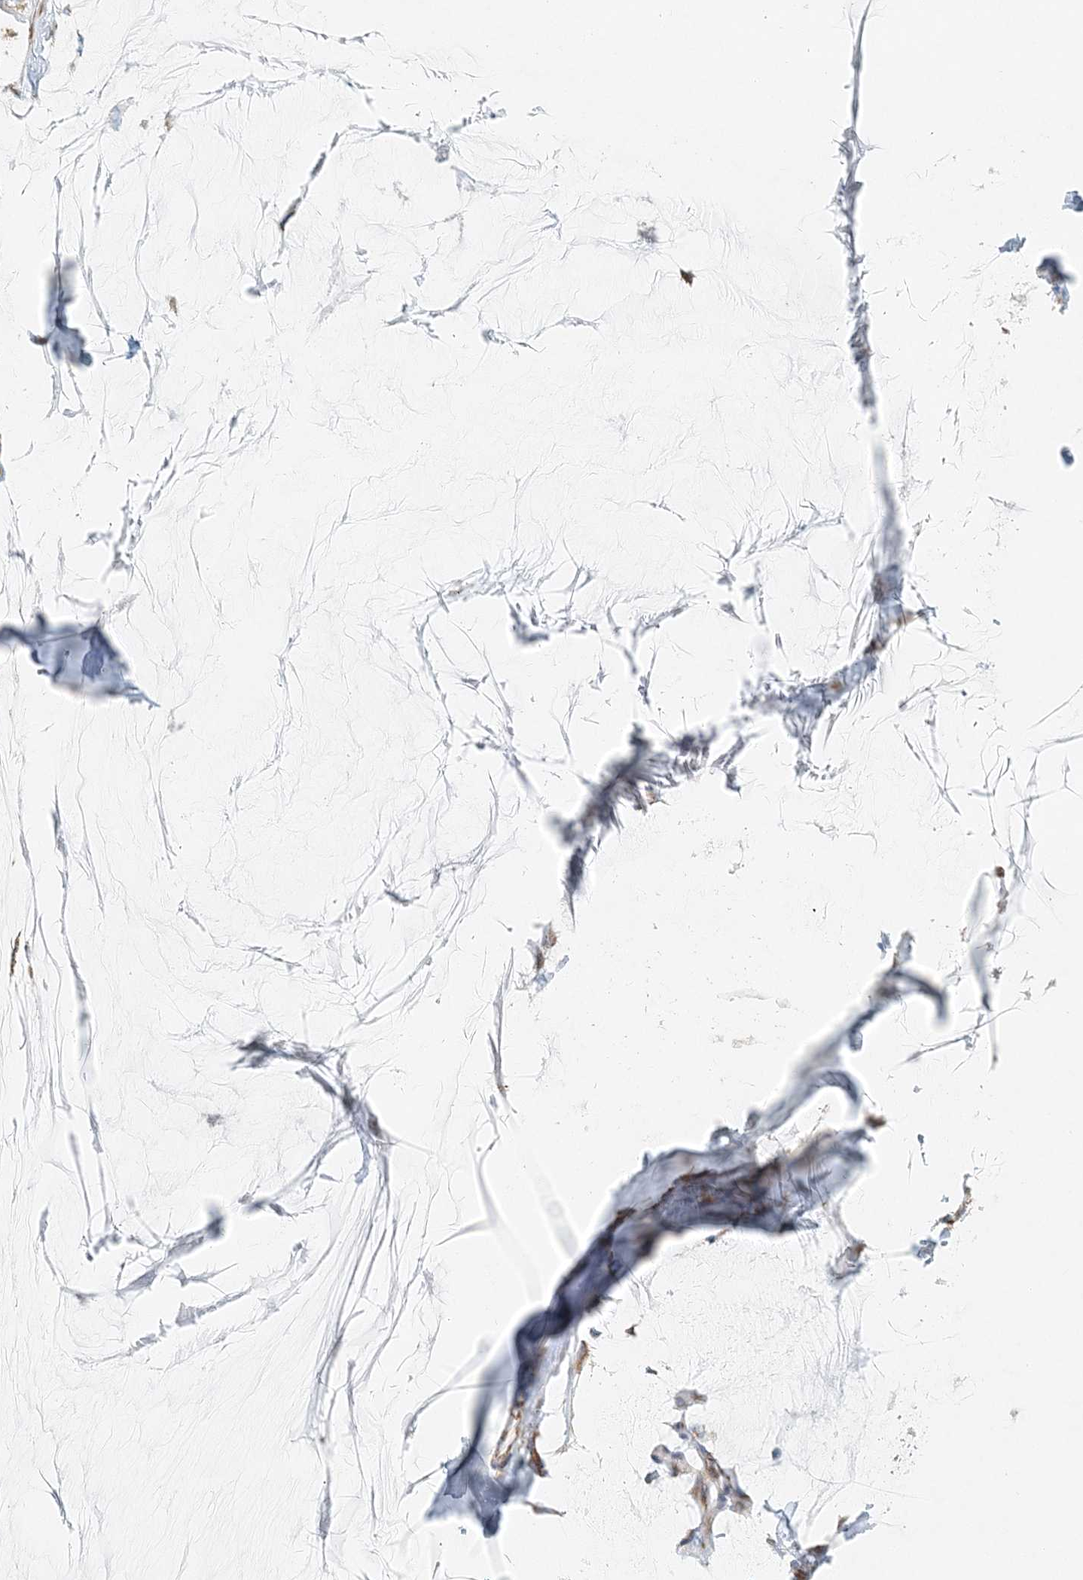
{"staining": {"intensity": "moderate", "quantity": ">75%", "location": "cytoplasmic/membranous"}, "tissue": "ovarian cancer", "cell_type": "Tumor cells", "image_type": "cancer", "snomed": [{"axis": "morphology", "description": "Cystadenocarcinoma, mucinous, NOS"}, {"axis": "topography", "description": "Ovary"}], "caption": "Protein staining of ovarian cancer tissue displays moderate cytoplasmic/membranous positivity in about >75% of tumor cells.", "gene": "STK11IP", "patient": {"sex": "female", "age": 39}}